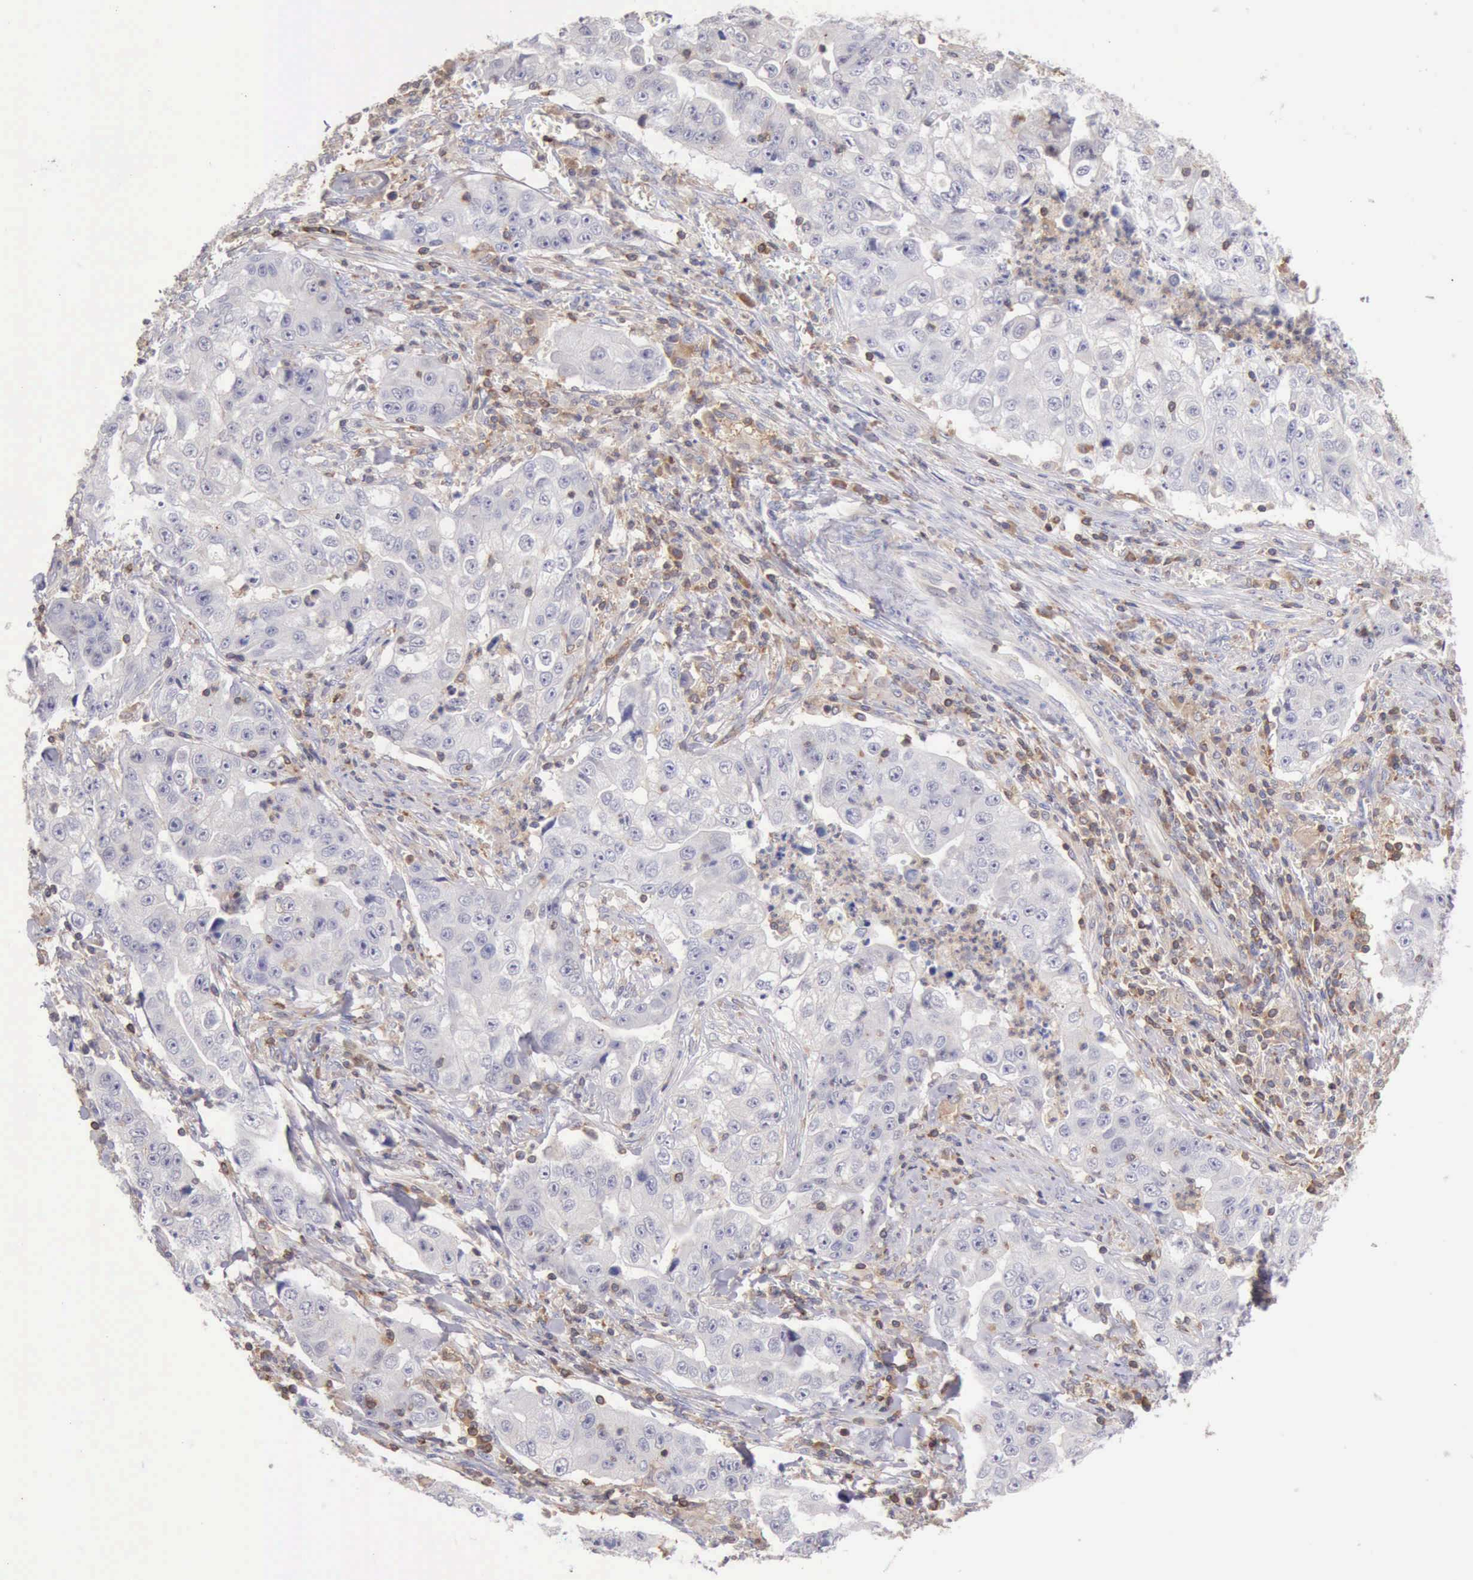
{"staining": {"intensity": "negative", "quantity": "none", "location": "none"}, "tissue": "lung cancer", "cell_type": "Tumor cells", "image_type": "cancer", "snomed": [{"axis": "morphology", "description": "Squamous cell carcinoma, NOS"}, {"axis": "topography", "description": "Lung"}], "caption": "Tumor cells are negative for protein expression in human lung squamous cell carcinoma.", "gene": "SASH3", "patient": {"sex": "male", "age": 64}}